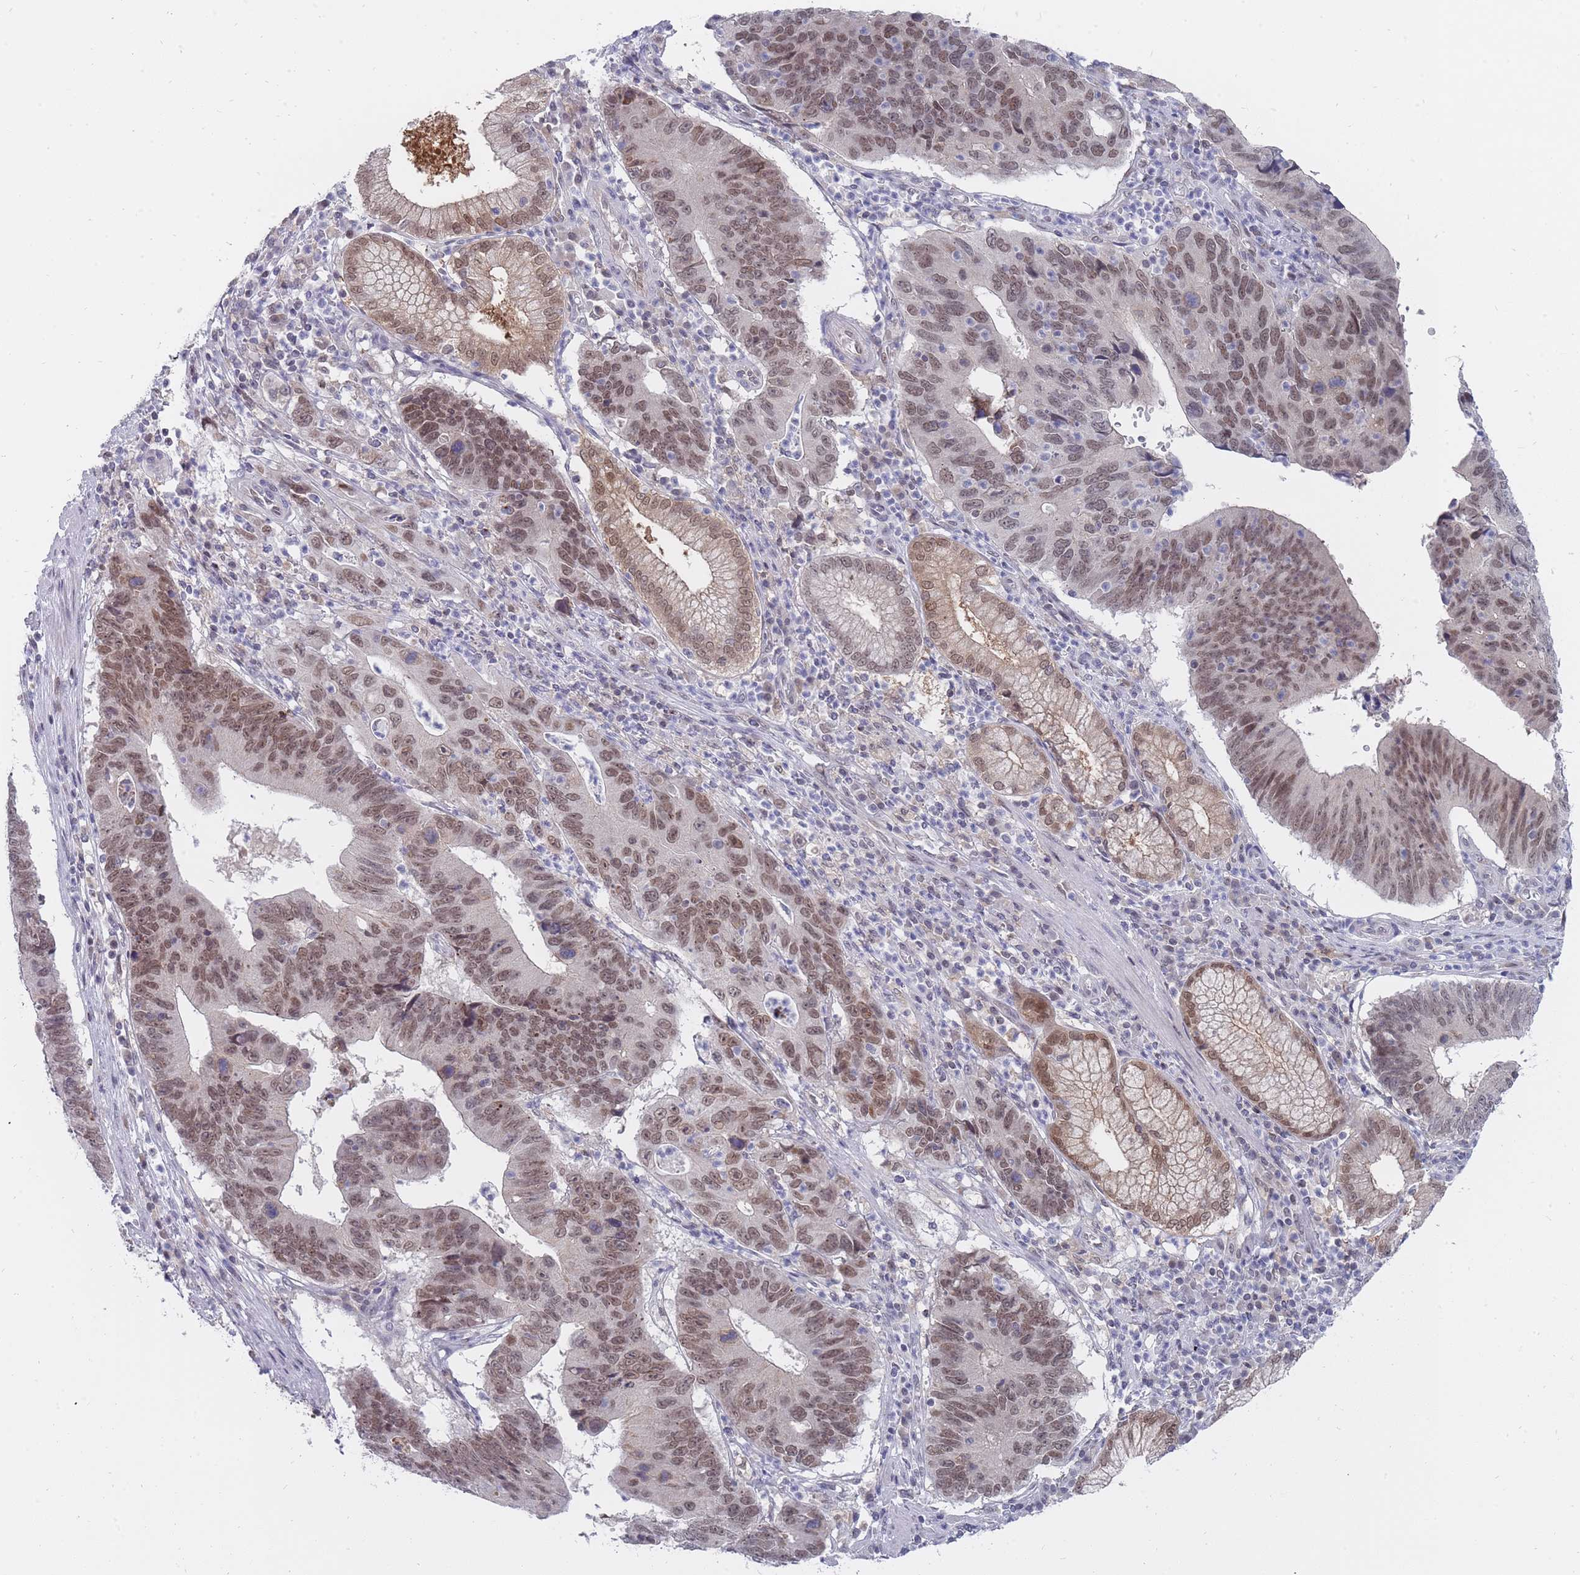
{"staining": {"intensity": "moderate", "quantity": ">75%", "location": "nuclear"}, "tissue": "stomach cancer", "cell_type": "Tumor cells", "image_type": "cancer", "snomed": [{"axis": "morphology", "description": "Adenocarcinoma, NOS"}, {"axis": "topography", "description": "Stomach"}], "caption": "The image shows immunohistochemical staining of stomach adenocarcinoma. There is moderate nuclear positivity is appreciated in about >75% of tumor cells.", "gene": "GINS1", "patient": {"sex": "male", "age": 59}}